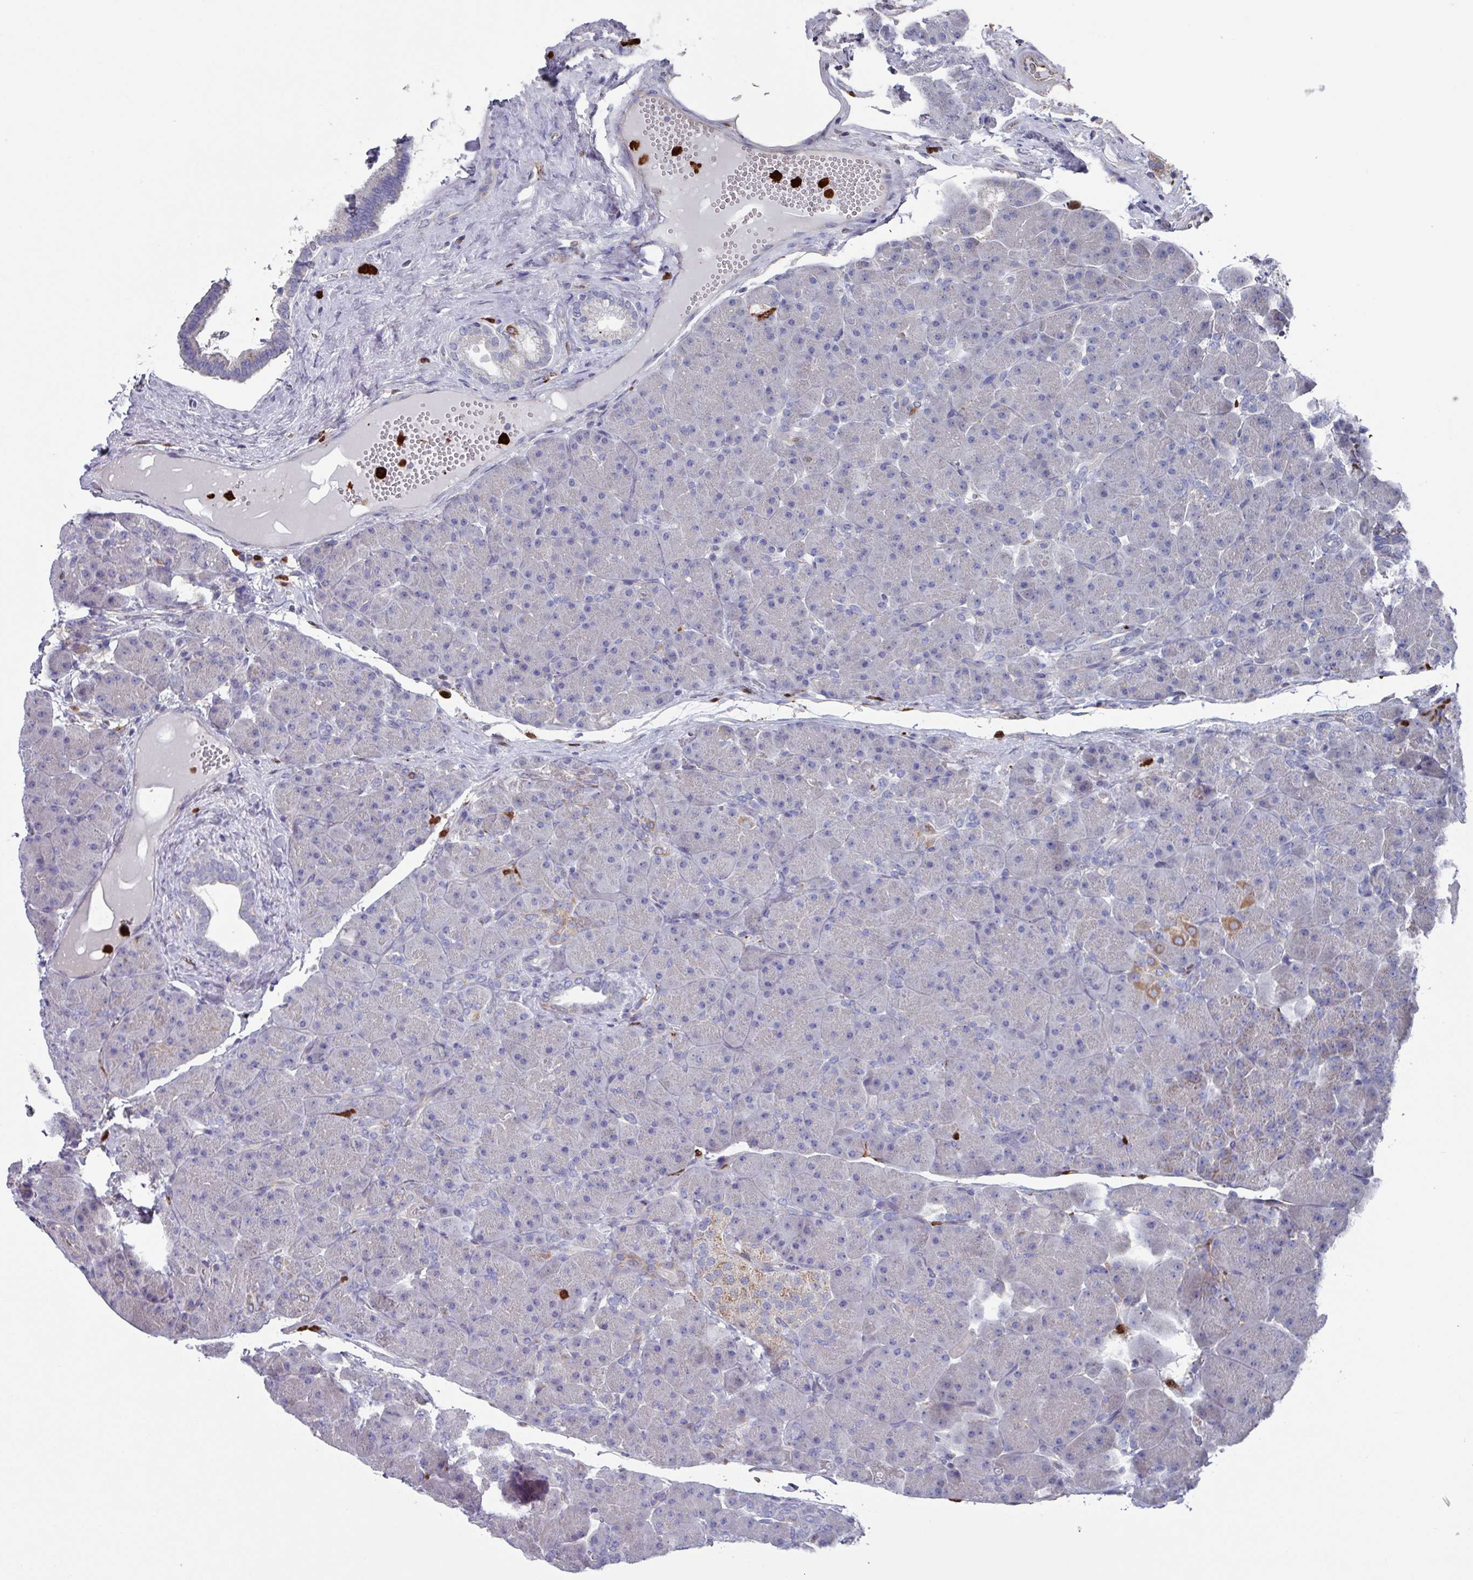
{"staining": {"intensity": "moderate", "quantity": "<25%", "location": "cytoplasmic/membranous"}, "tissue": "pancreas", "cell_type": "Exocrine glandular cells", "image_type": "normal", "snomed": [{"axis": "morphology", "description": "Normal tissue, NOS"}, {"axis": "topography", "description": "Pancreas"}], "caption": "The histopathology image exhibits immunohistochemical staining of benign pancreas. There is moderate cytoplasmic/membranous positivity is present in about <25% of exocrine glandular cells.", "gene": "UQCC2", "patient": {"sex": "male", "age": 66}}